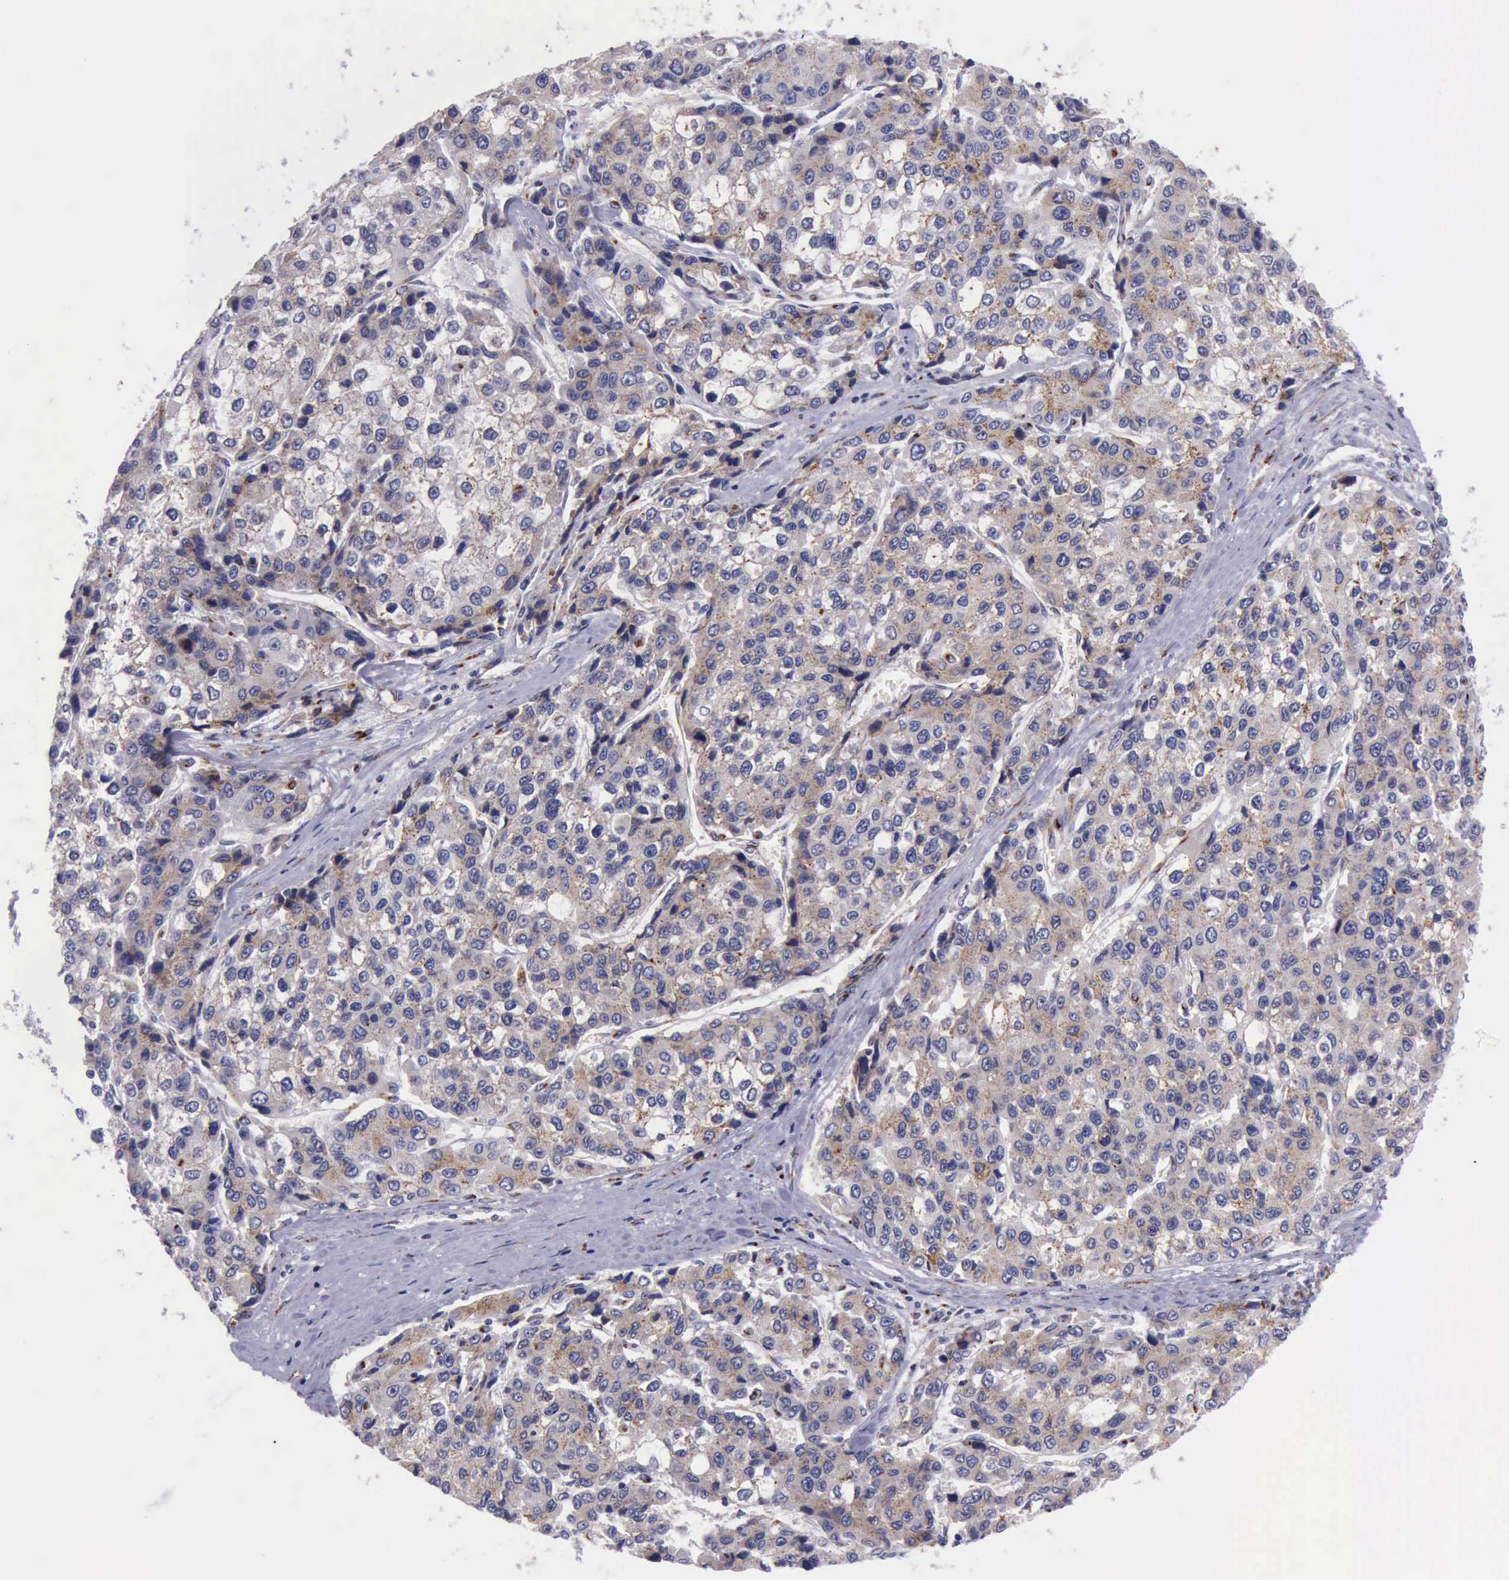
{"staining": {"intensity": "strong", "quantity": ">75%", "location": "cytoplasmic/membranous"}, "tissue": "liver cancer", "cell_type": "Tumor cells", "image_type": "cancer", "snomed": [{"axis": "morphology", "description": "Carcinoma, Hepatocellular, NOS"}, {"axis": "topography", "description": "Liver"}], "caption": "Tumor cells show high levels of strong cytoplasmic/membranous positivity in about >75% of cells in liver cancer (hepatocellular carcinoma). Immunohistochemistry stains the protein of interest in brown and the nuclei are stained blue.", "gene": "GOLGA5", "patient": {"sex": "female", "age": 66}}